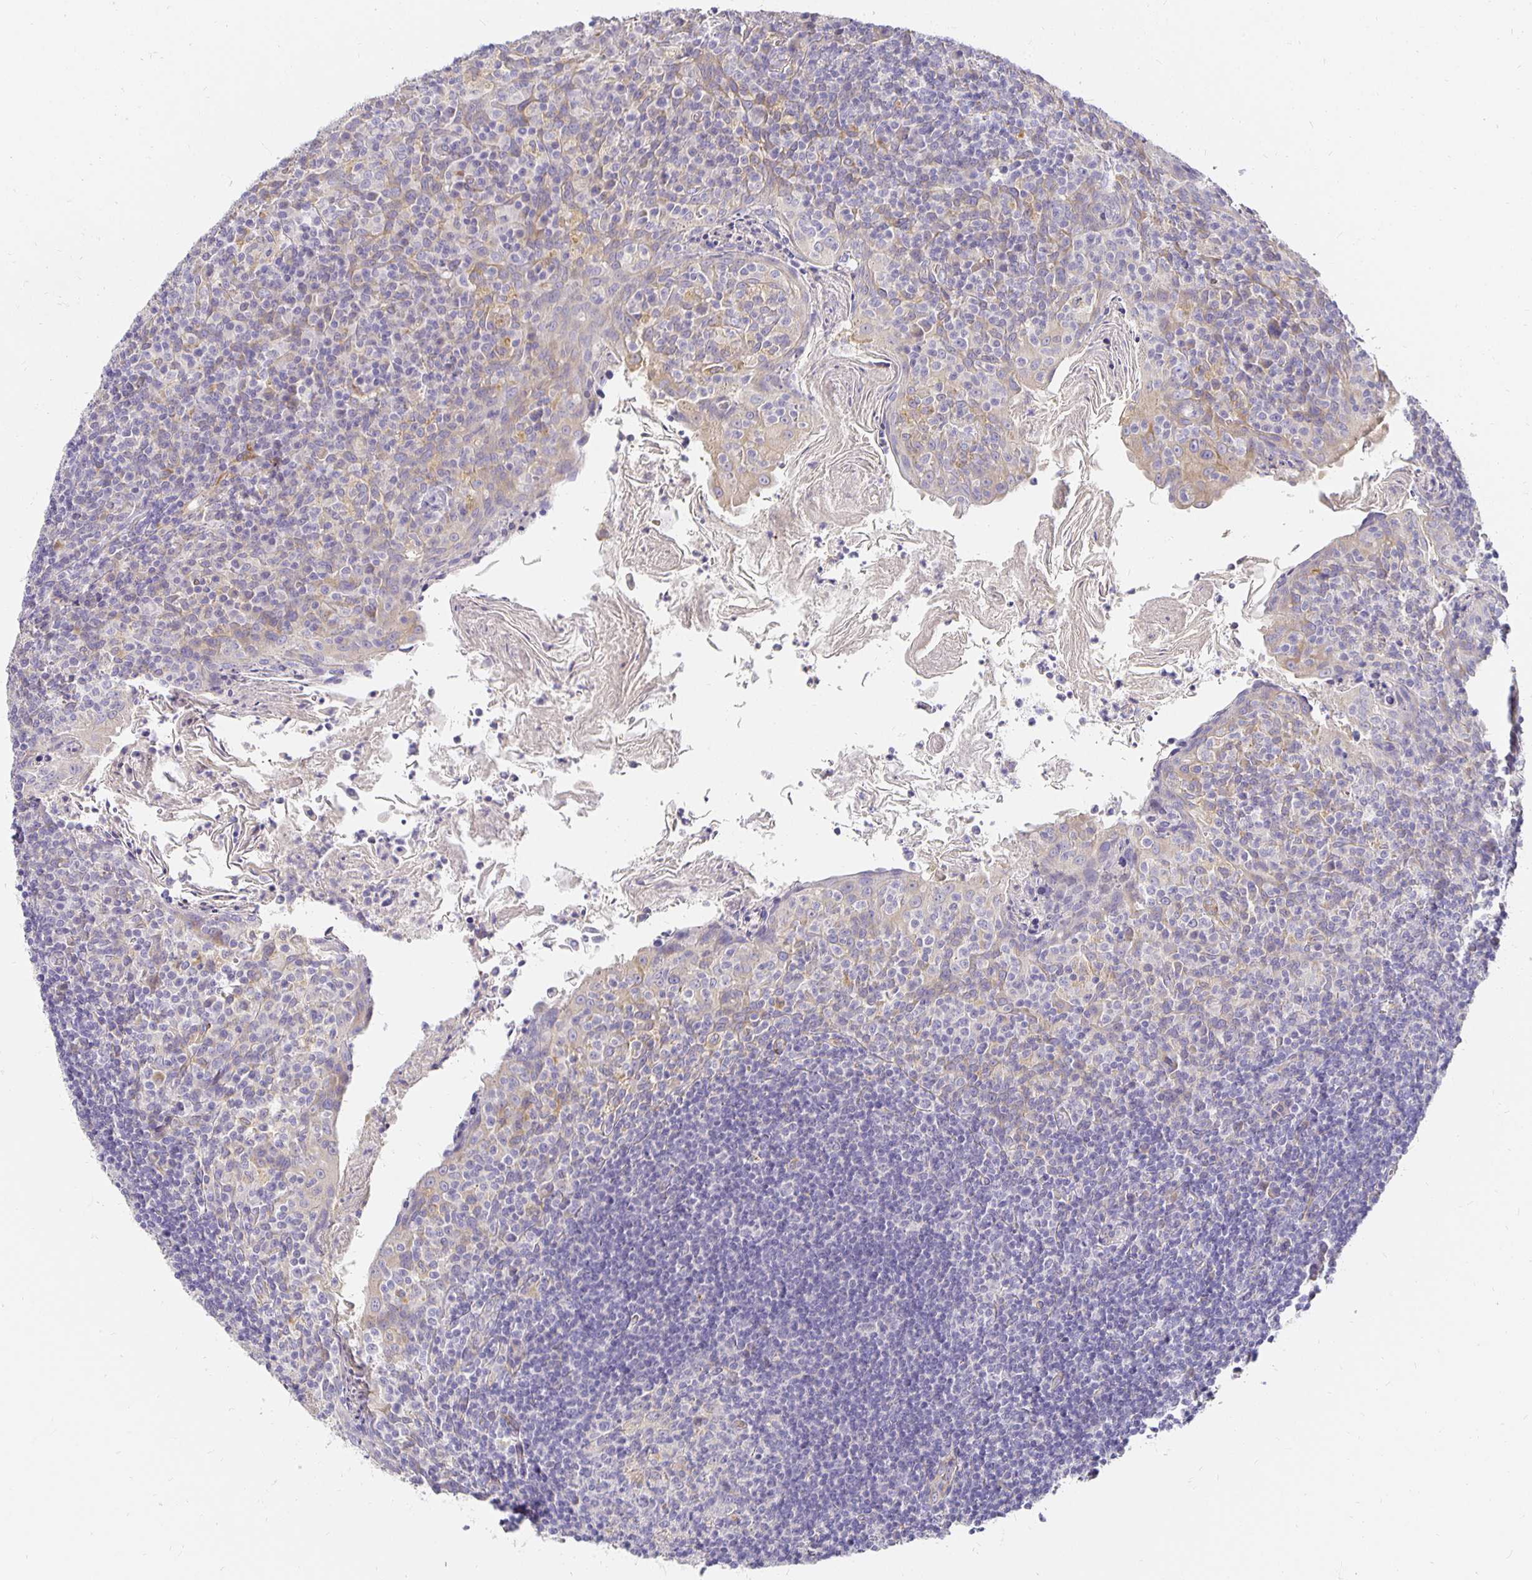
{"staining": {"intensity": "negative", "quantity": "none", "location": "none"}, "tissue": "tonsil", "cell_type": "Germinal center cells", "image_type": "normal", "snomed": [{"axis": "morphology", "description": "Normal tissue, NOS"}, {"axis": "topography", "description": "Tonsil"}], "caption": "Immunohistochemical staining of benign human tonsil reveals no significant positivity in germinal center cells.", "gene": "PLOD1", "patient": {"sex": "female", "age": 10}}